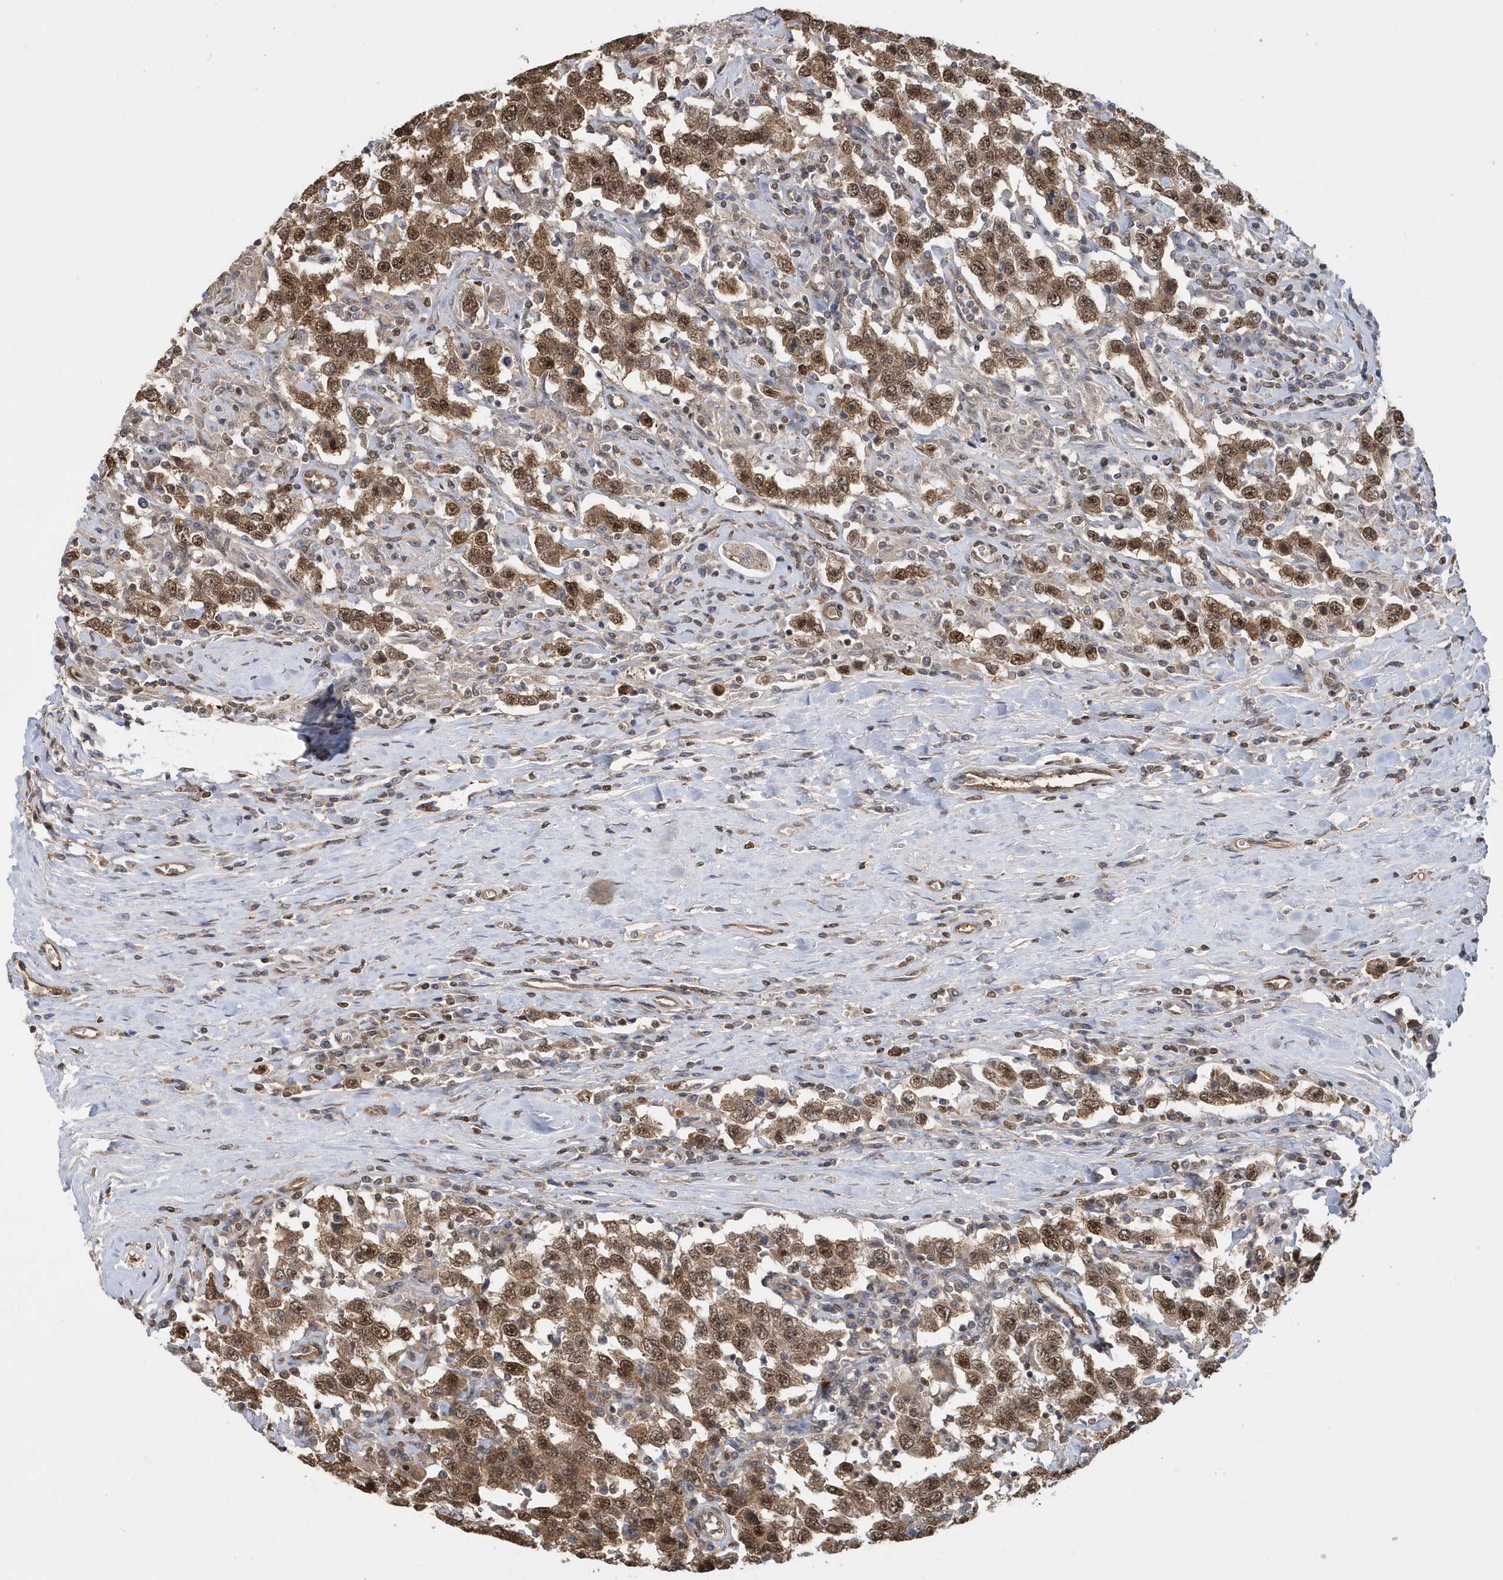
{"staining": {"intensity": "moderate", "quantity": ">75%", "location": "cytoplasmic/membranous,nuclear"}, "tissue": "testis cancer", "cell_type": "Tumor cells", "image_type": "cancer", "snomed": [{"axis": "morphology", "description": "Seminoma, NOS"}, {"axis": "topography", "description": "Testis"}], "caption": "A photomicrograph of testis seminoma stained for a protein reveals moderate cytoplasmic/membranous and nuclear brown staining in tumor cells.", "gene": "SUMO2", "patient": {"sex": "male", "age": 41}}